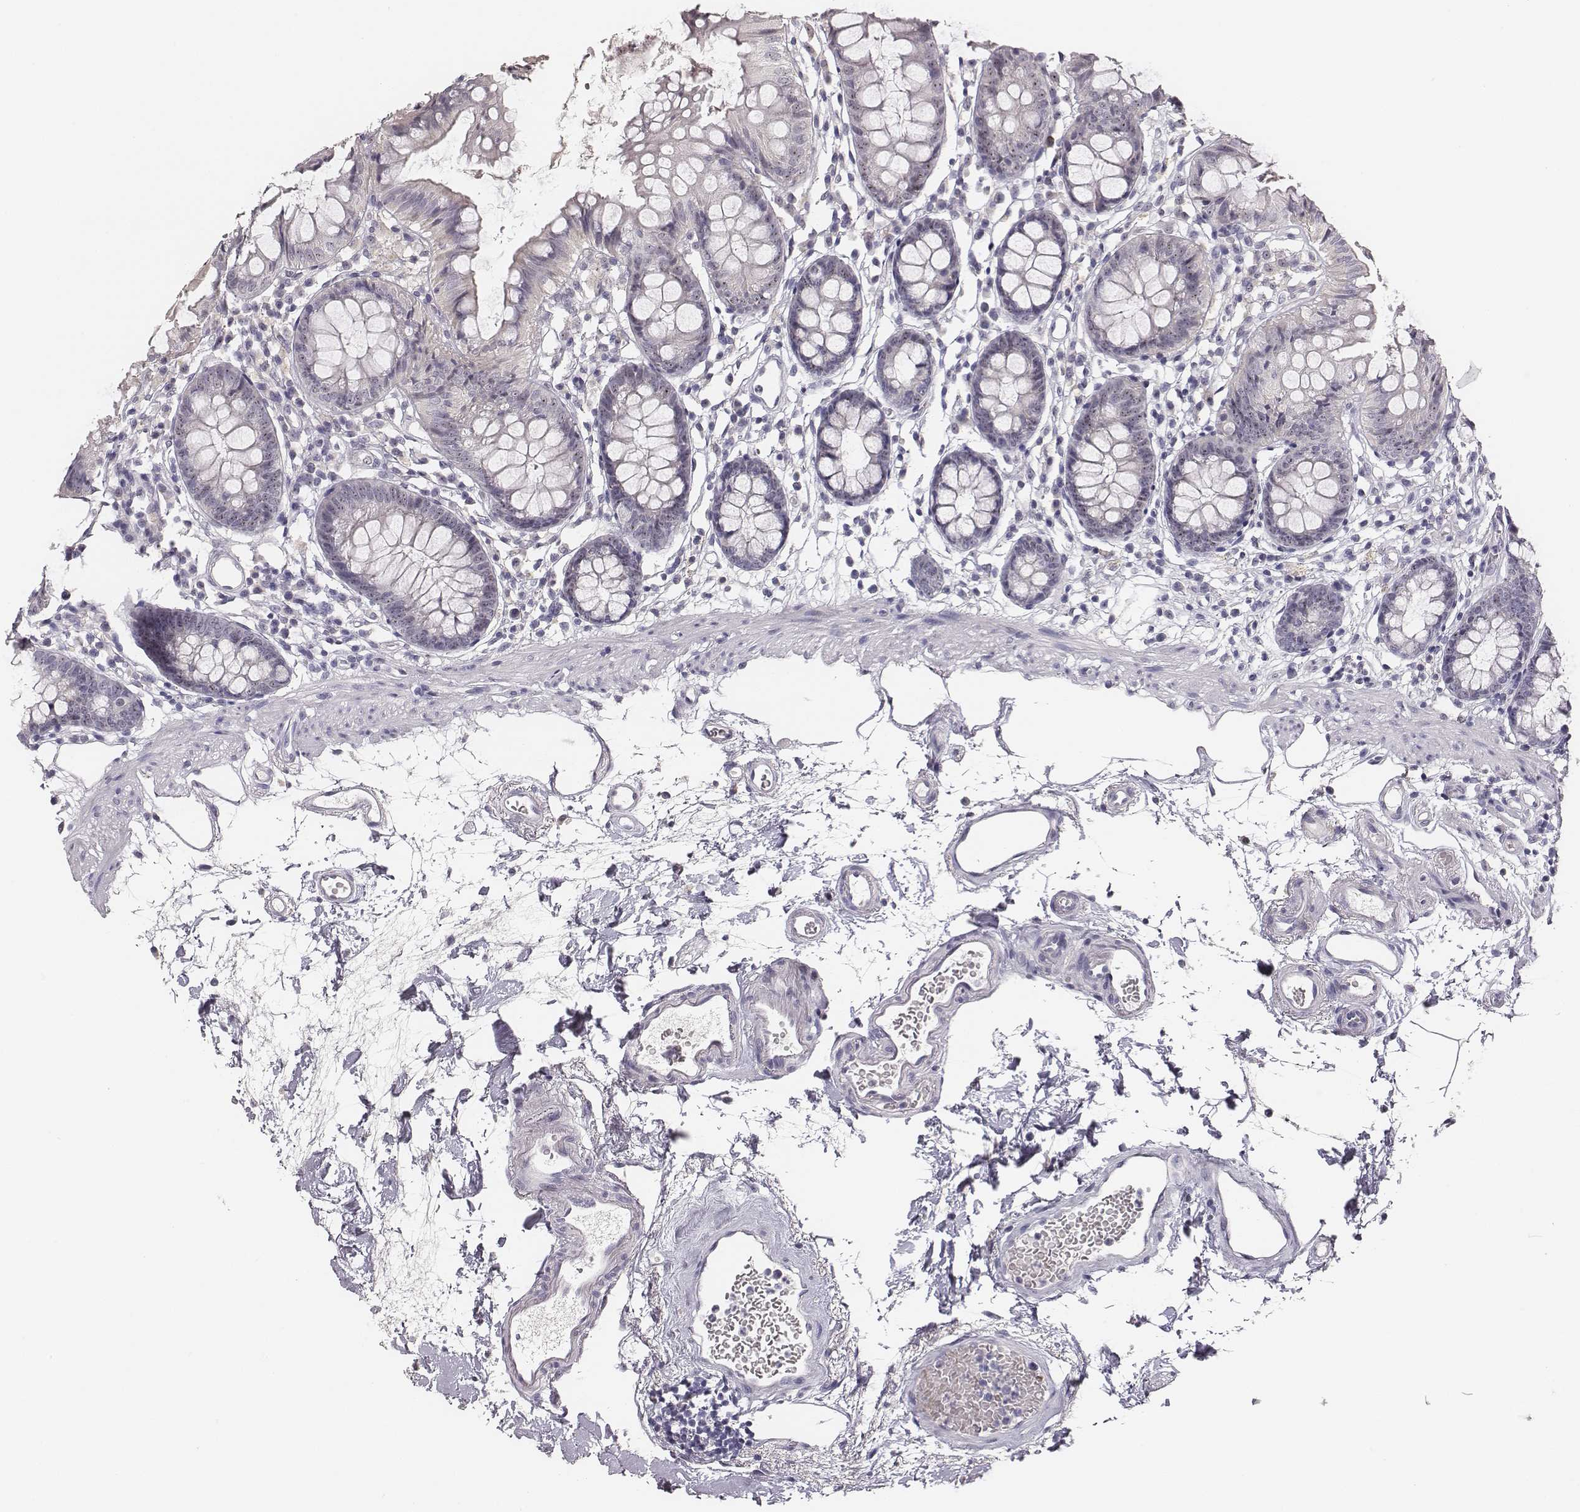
{"staining": {"intensity": "negative", "quantity": "none", "location": "none"}, "tissue": "colon", "cell_type": "Endothelial cells", "image_type": "normal", "snomed": [{"axis": "morphology", "description": "Normal tissue, NOS"}, {"axis": "topography", "description": "Colon"}], "caption": "A histopathology image of colon stained for a protein demonstrates no brown staining in endothelial cells.", "gene": "NIFK", "patient": {"sex": "female", "age": 84}}